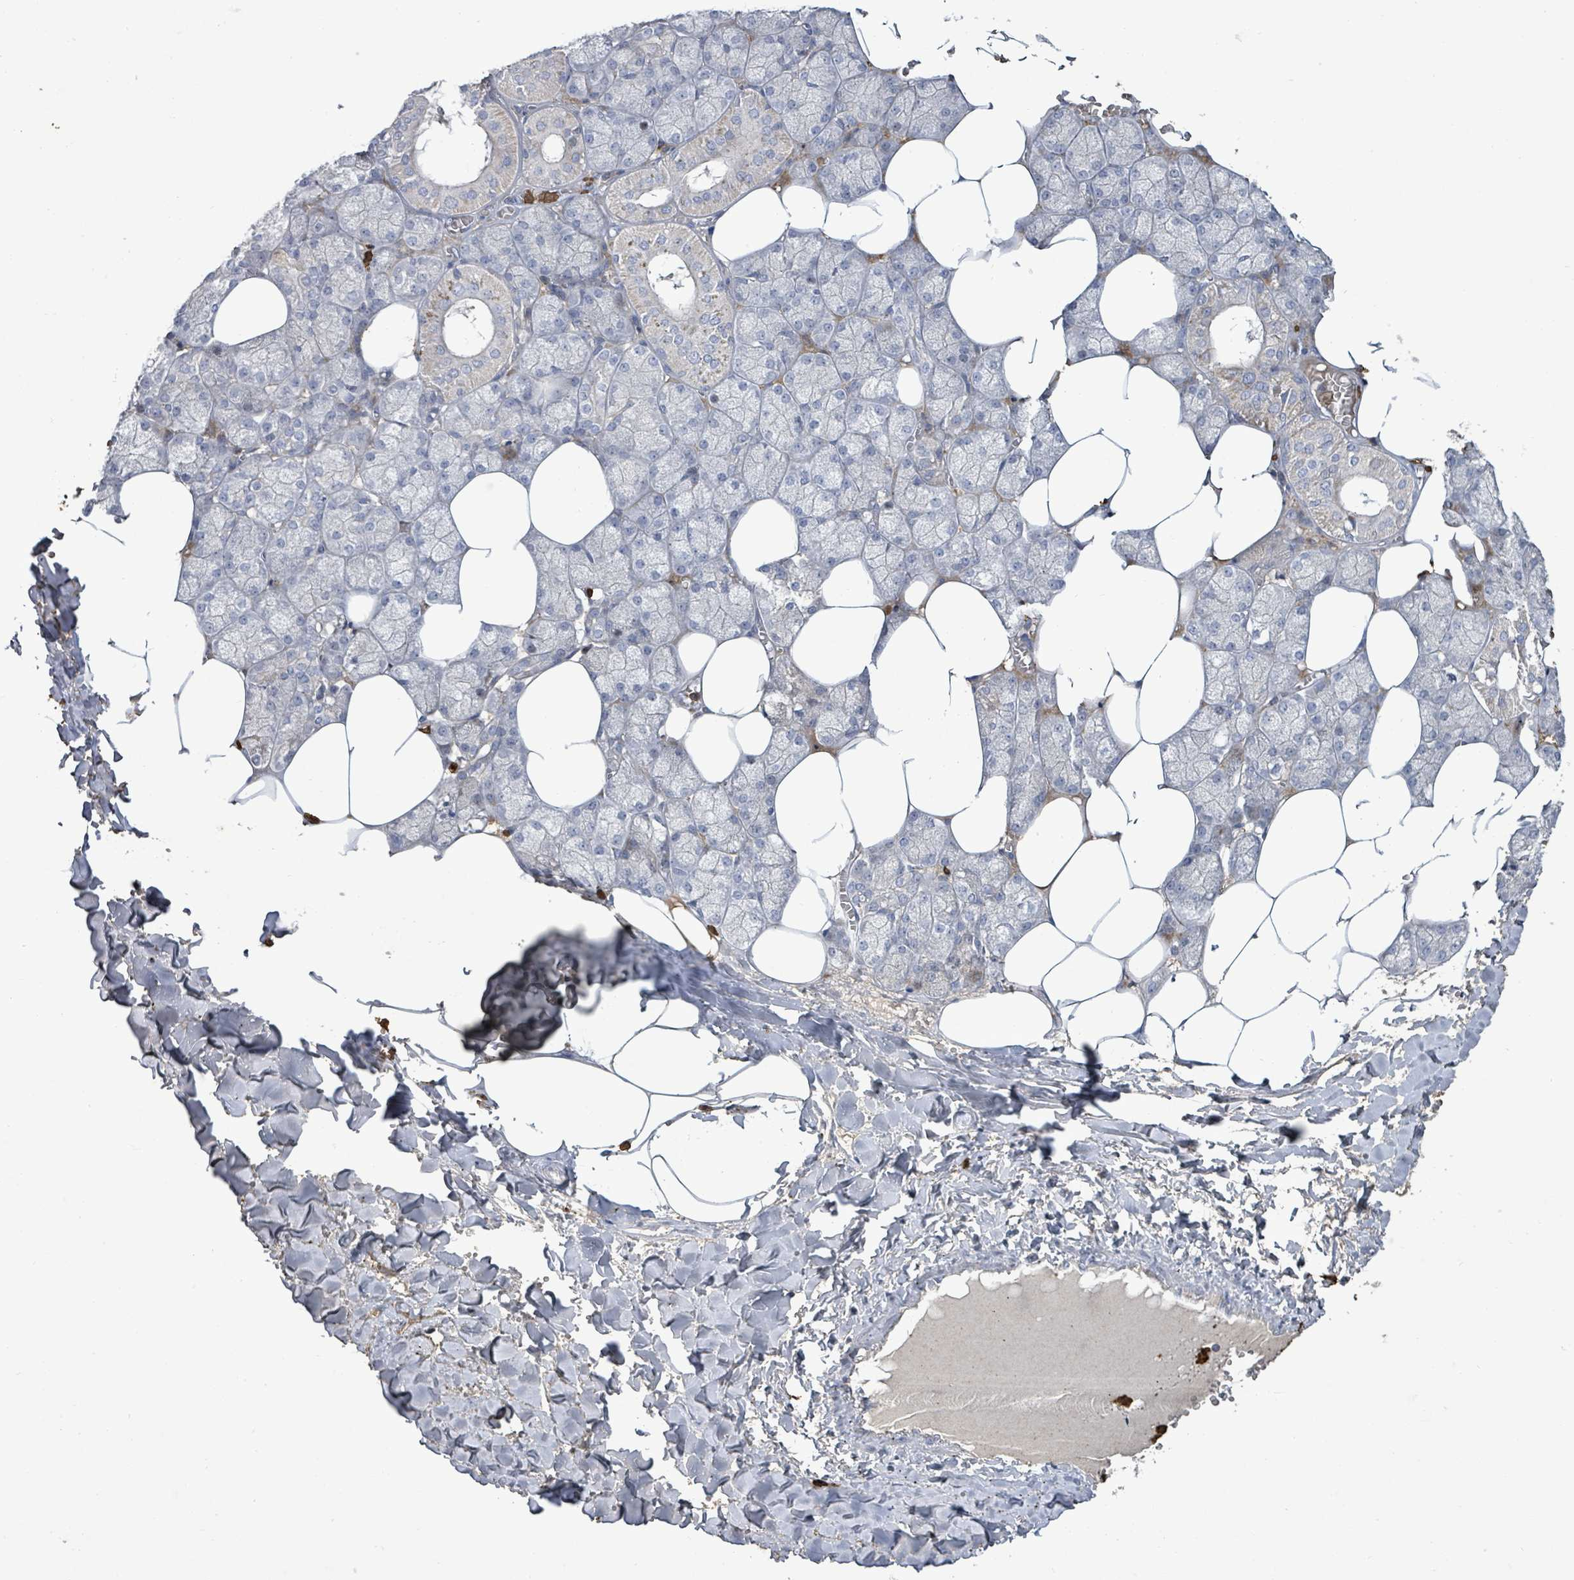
{"staining": {"intensity": "negative", "quantity": "none", "location": "none"}, "tissue": "salivary gland", "cell_type": "Glandular cells", "image_type": "normal", "snomed": [{"axis": "morphology", "description": "Normal tissue, NOS"}, {"axis": "topography", "description": "Salivary gland"}], "caption": "Human salivary gland stained for a protein using immunohistochemistry (IHC) demonstrates no positivity in glandular cells.", "gene": "FAM210A", "patient": {"sex": "male", "age": 62}}